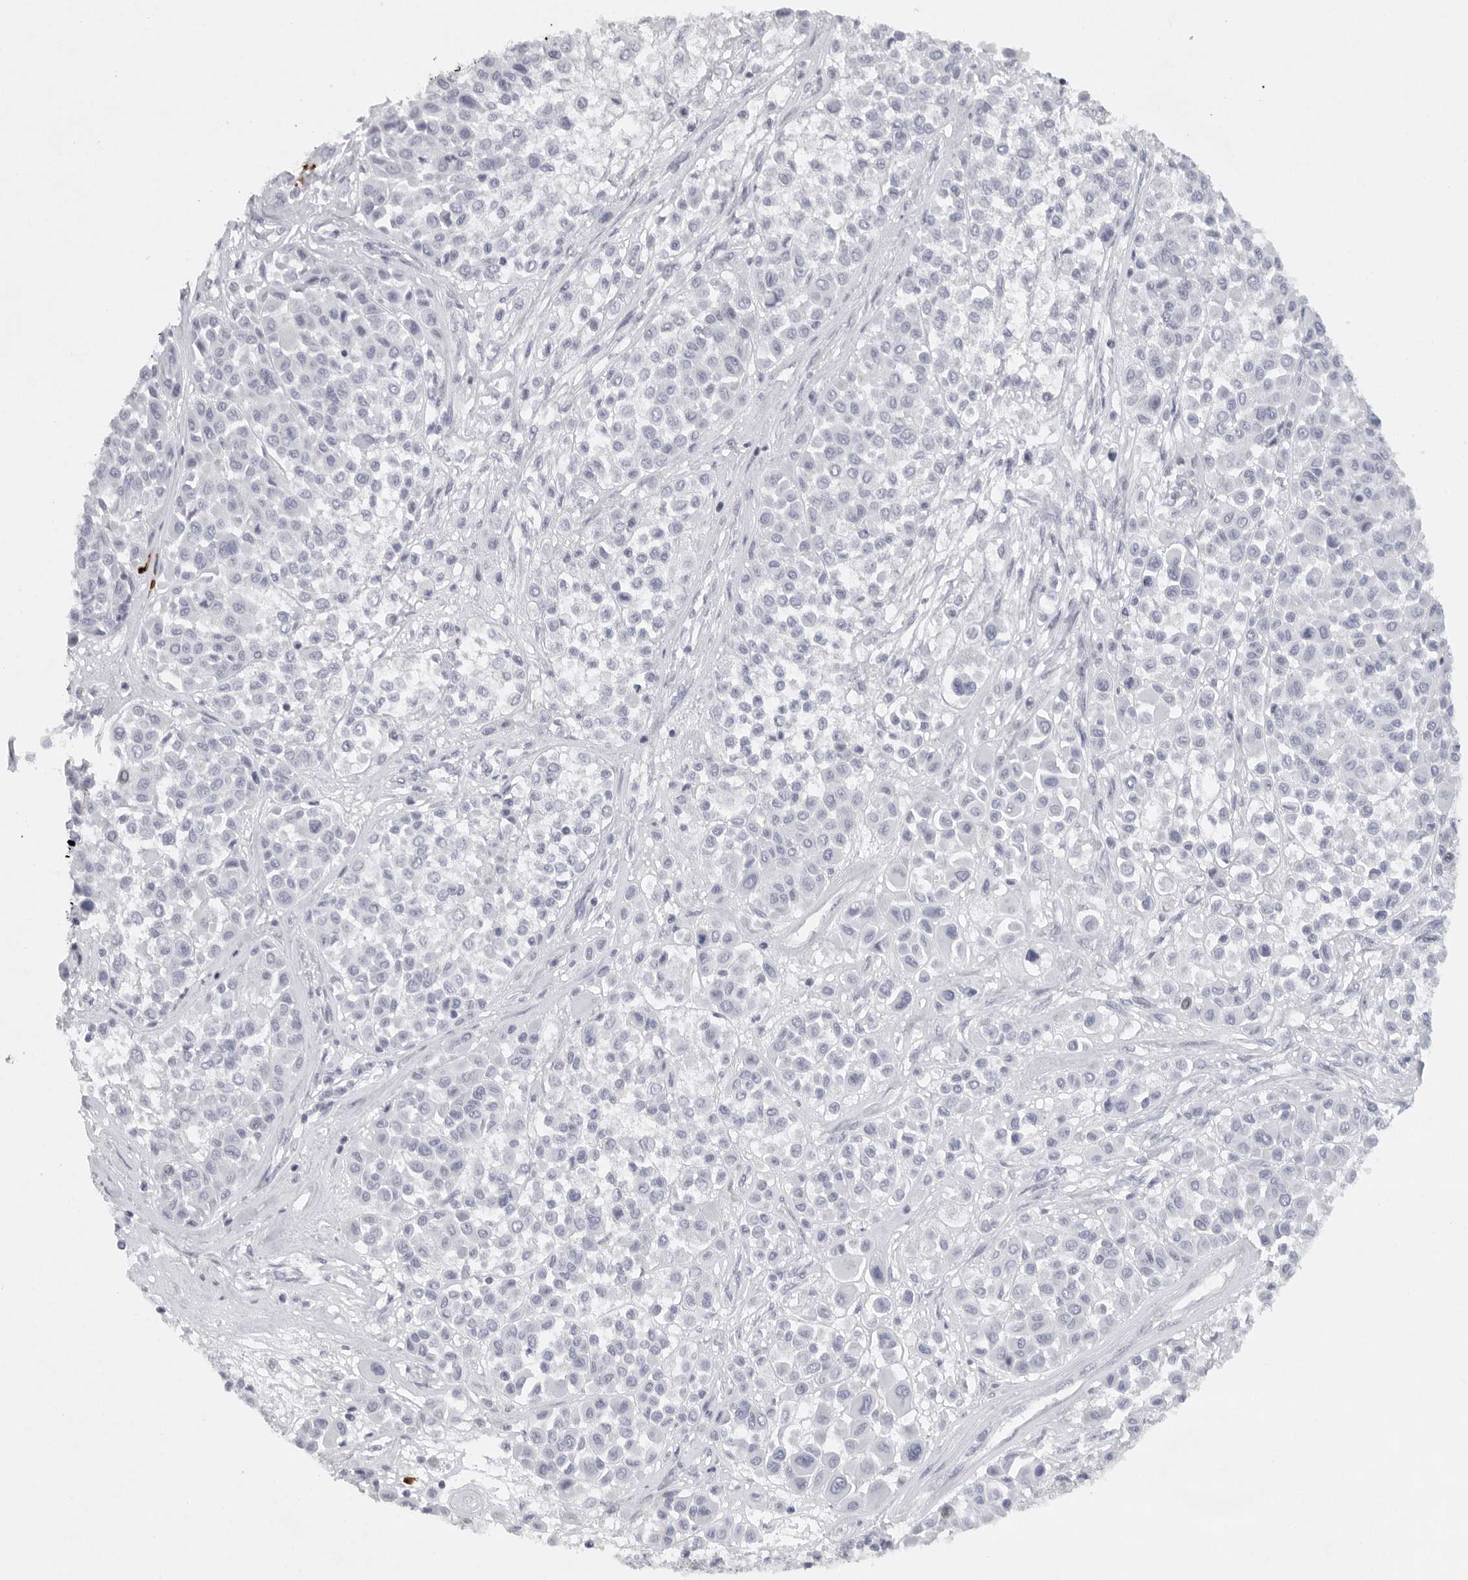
{"staining": {"intensity": "negative", "quantity": "none", "location": "none"}, "tissue": "melanoma", "cell_type": "Tumor cells", "image_type": "cancer", "snomed": [{"axis": "morphology", "description": "Malignant melanoma, Metastatic site"}, {"axis": "topography", "description": "Soft tissue"}], "caption": "Malignant melanoma (metastatic site) was stained to show a protein in brown. There is no significant expression in tumor cells.", "gene": "TMEM69", "patient": {"sex": "male", "age": 41}}